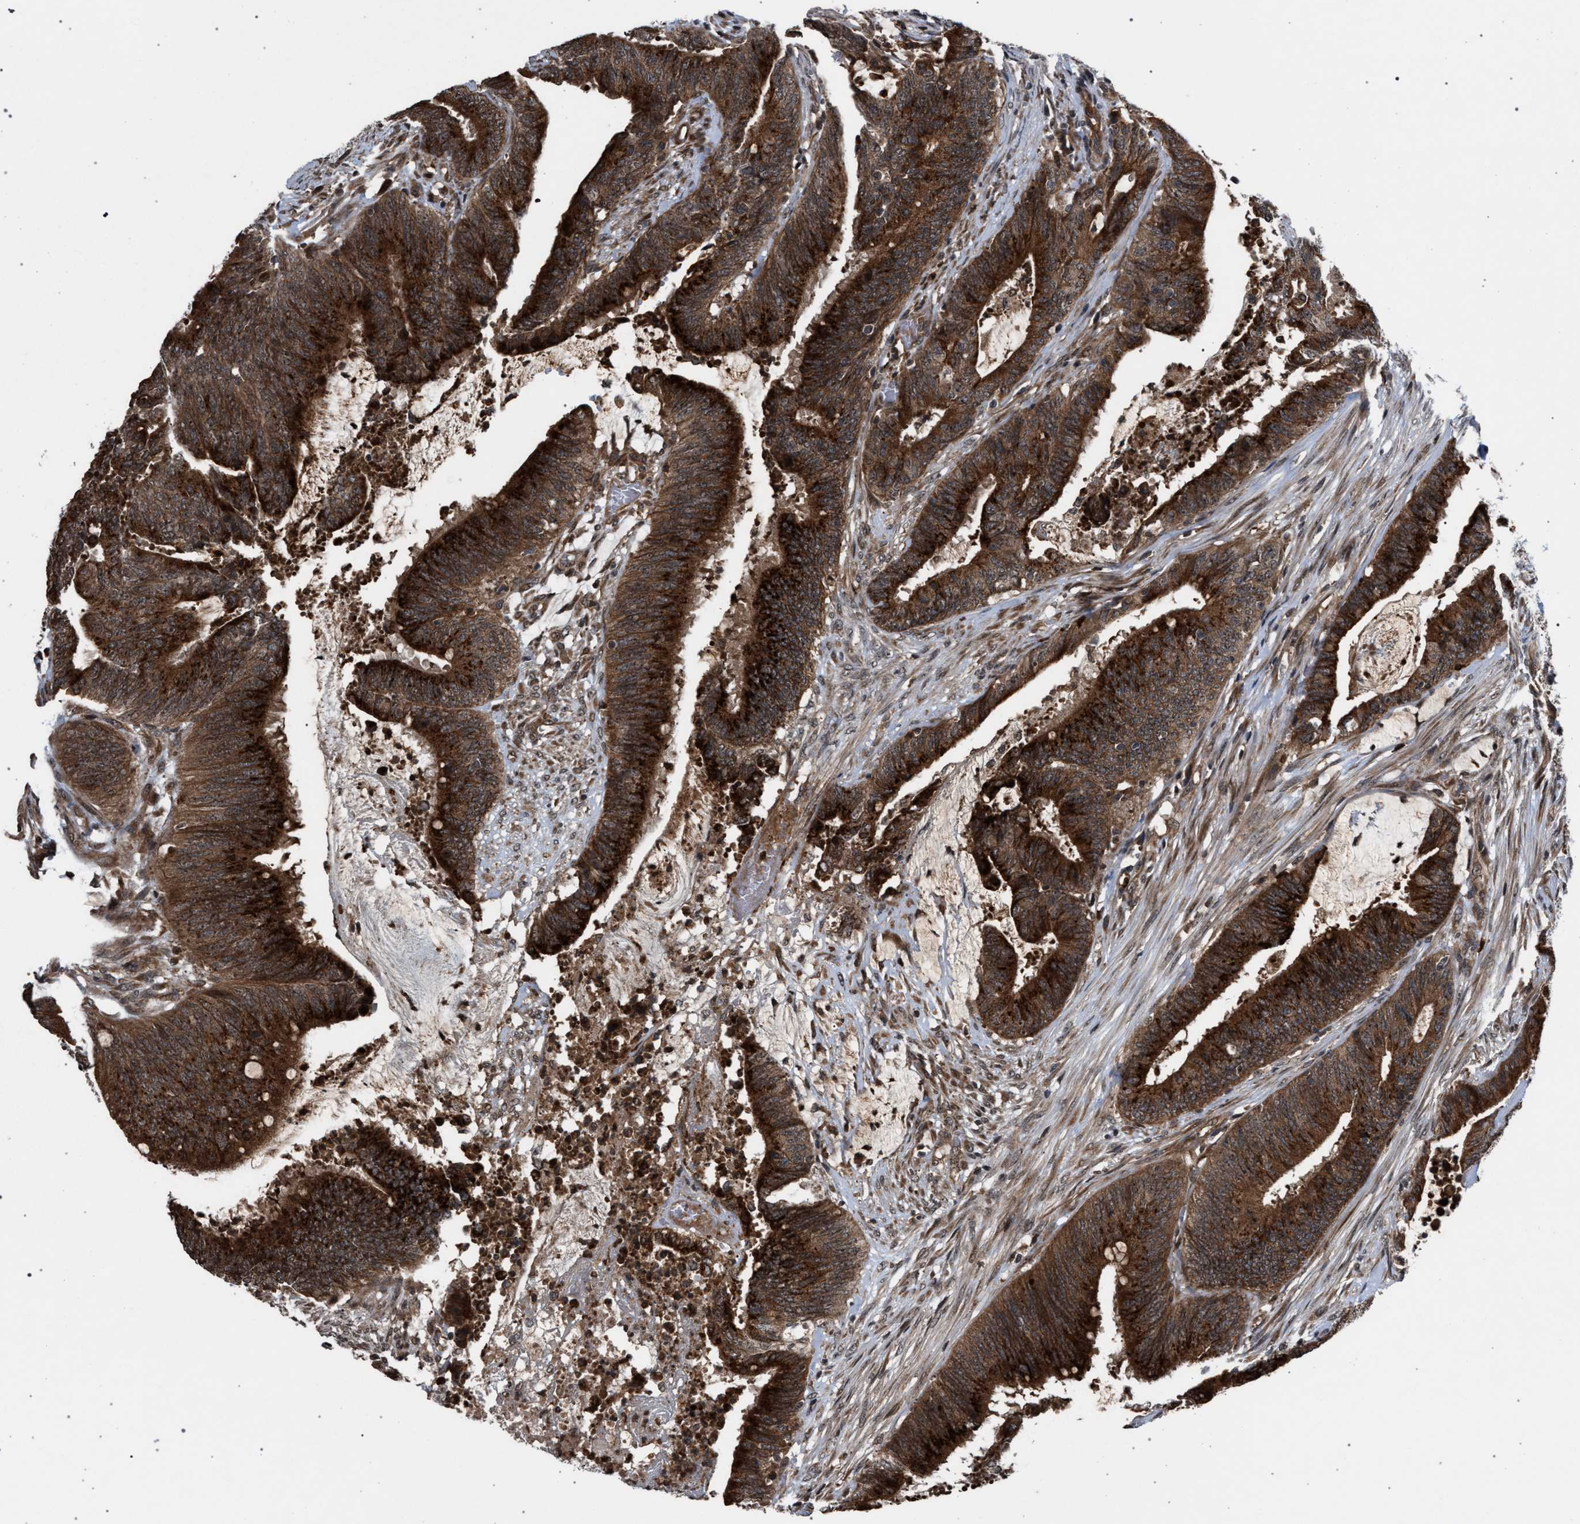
{"staining": {"intensity": "strong", "quantity": ">75%", "location": "cytoplasmic/membranous"}, "tissue": "colorectal cancer", "cell_type": "Tumor cells", "image_type": "cancer", "snomed": [{"axis": "morphology", "description": "Adenocarcinoma, NOS"}, {"axis": "topography", "description": "Rectum"}], "caption": "Colorectal cancer tissue exhibits strong cytoplasmic/membranous staining in approximately >75% of tumor cells, visualized by immunohistochemistry. Immunohistochemistry stains the protein in brown and the nuclei are stained blue.", "gene": "IRAK4", "patient": {"sex": "female", "age": 66}}